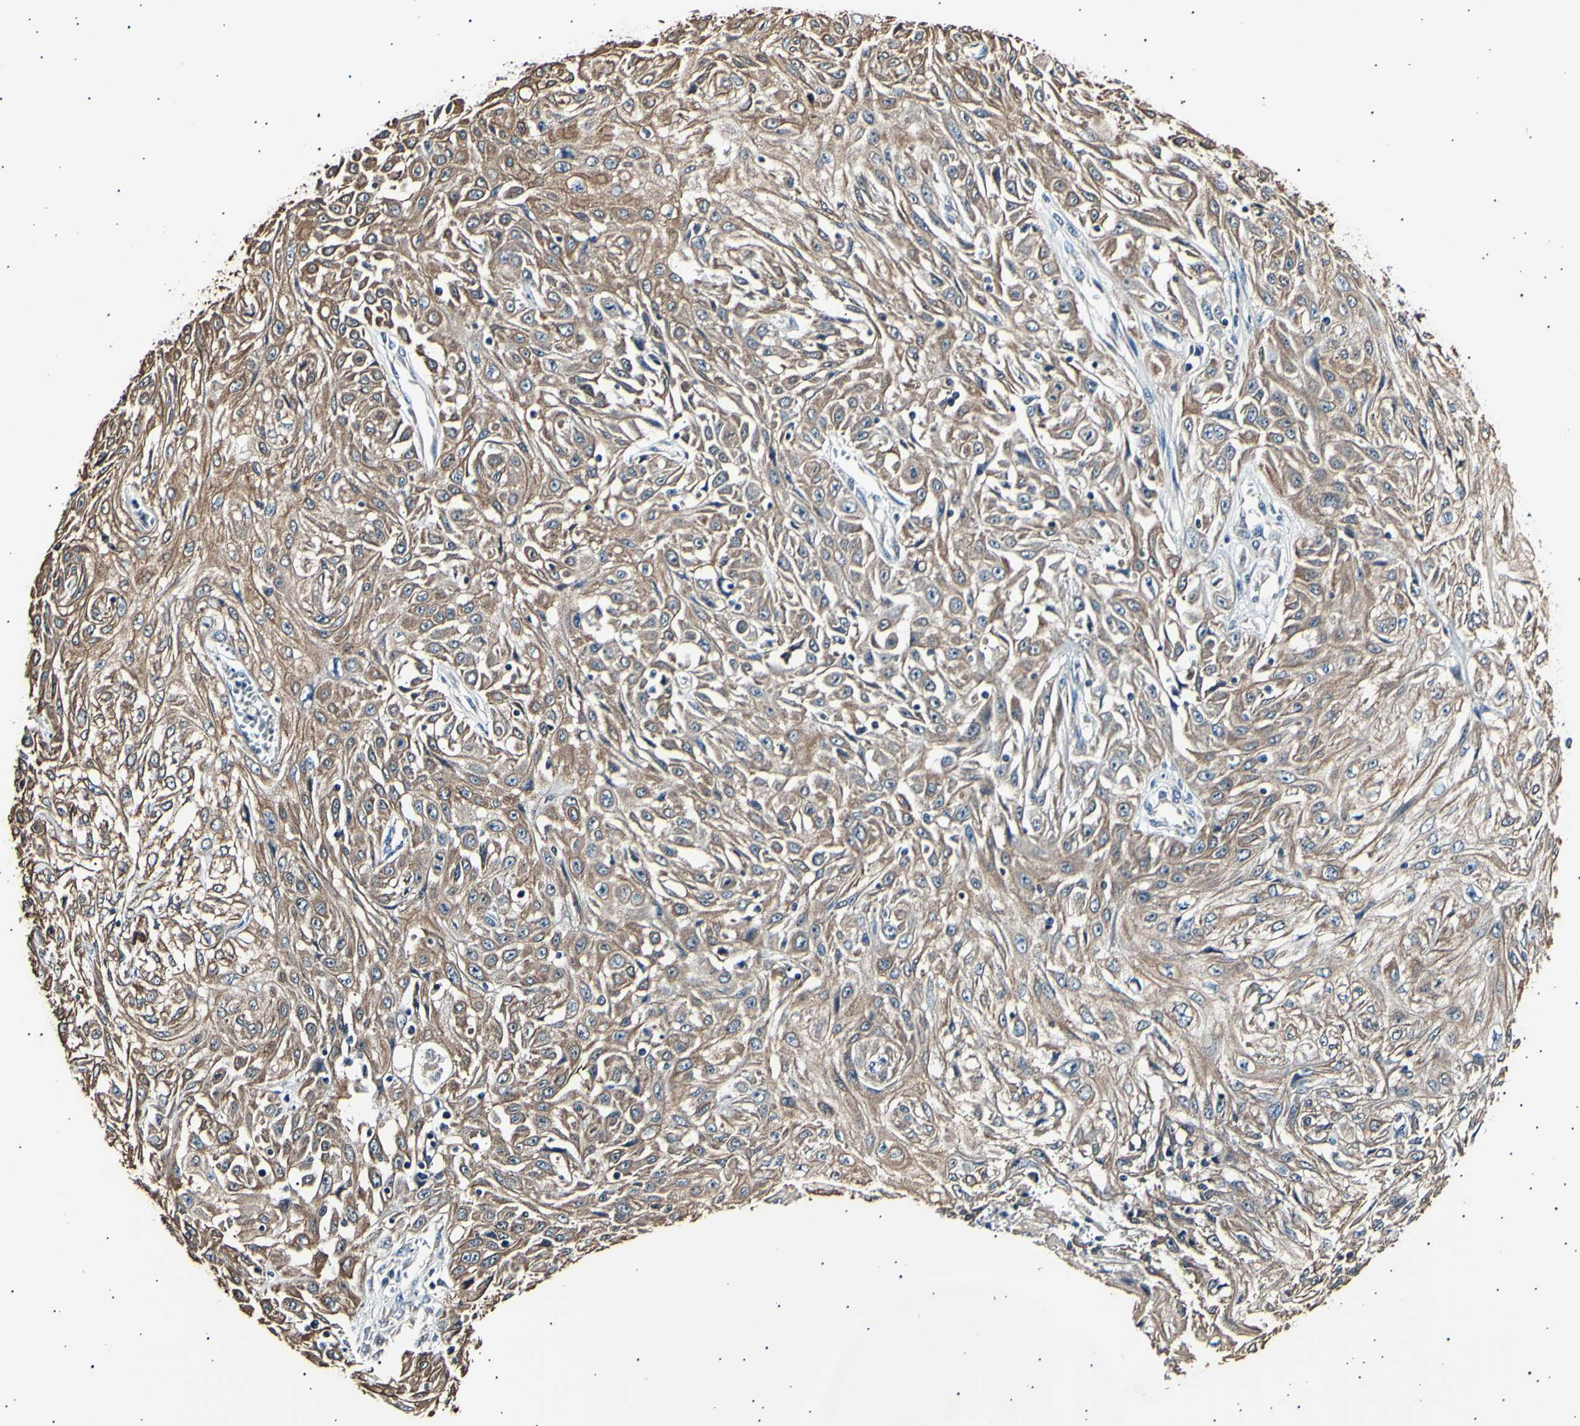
{"staining": {"intensity": "moderate", "quantity": ">75%", "location": "cytoplasmic/membranous"}, "tissue": "skin cancer", "cell_type": "Tumor cells", "image_type": "cancer", "snomed": [{"axis": "morphology", "description": "Squamous cell carcinoma, NOS"}, {"axis": "morphology", "description": "Squamous cell carcinoma, metastatic, NOS"}, {"axis": "topography", "description": "Skin"}, {"axis": "topography", "description": "Lymph node"}], "caption": "Protein staining of skin cancer tissue exhibits moderate cytoplasmic/membranous positivity in about >75% of tumor cells.", "gene": "ITGA6", "patient": {"sex": "male", "age": 75}}